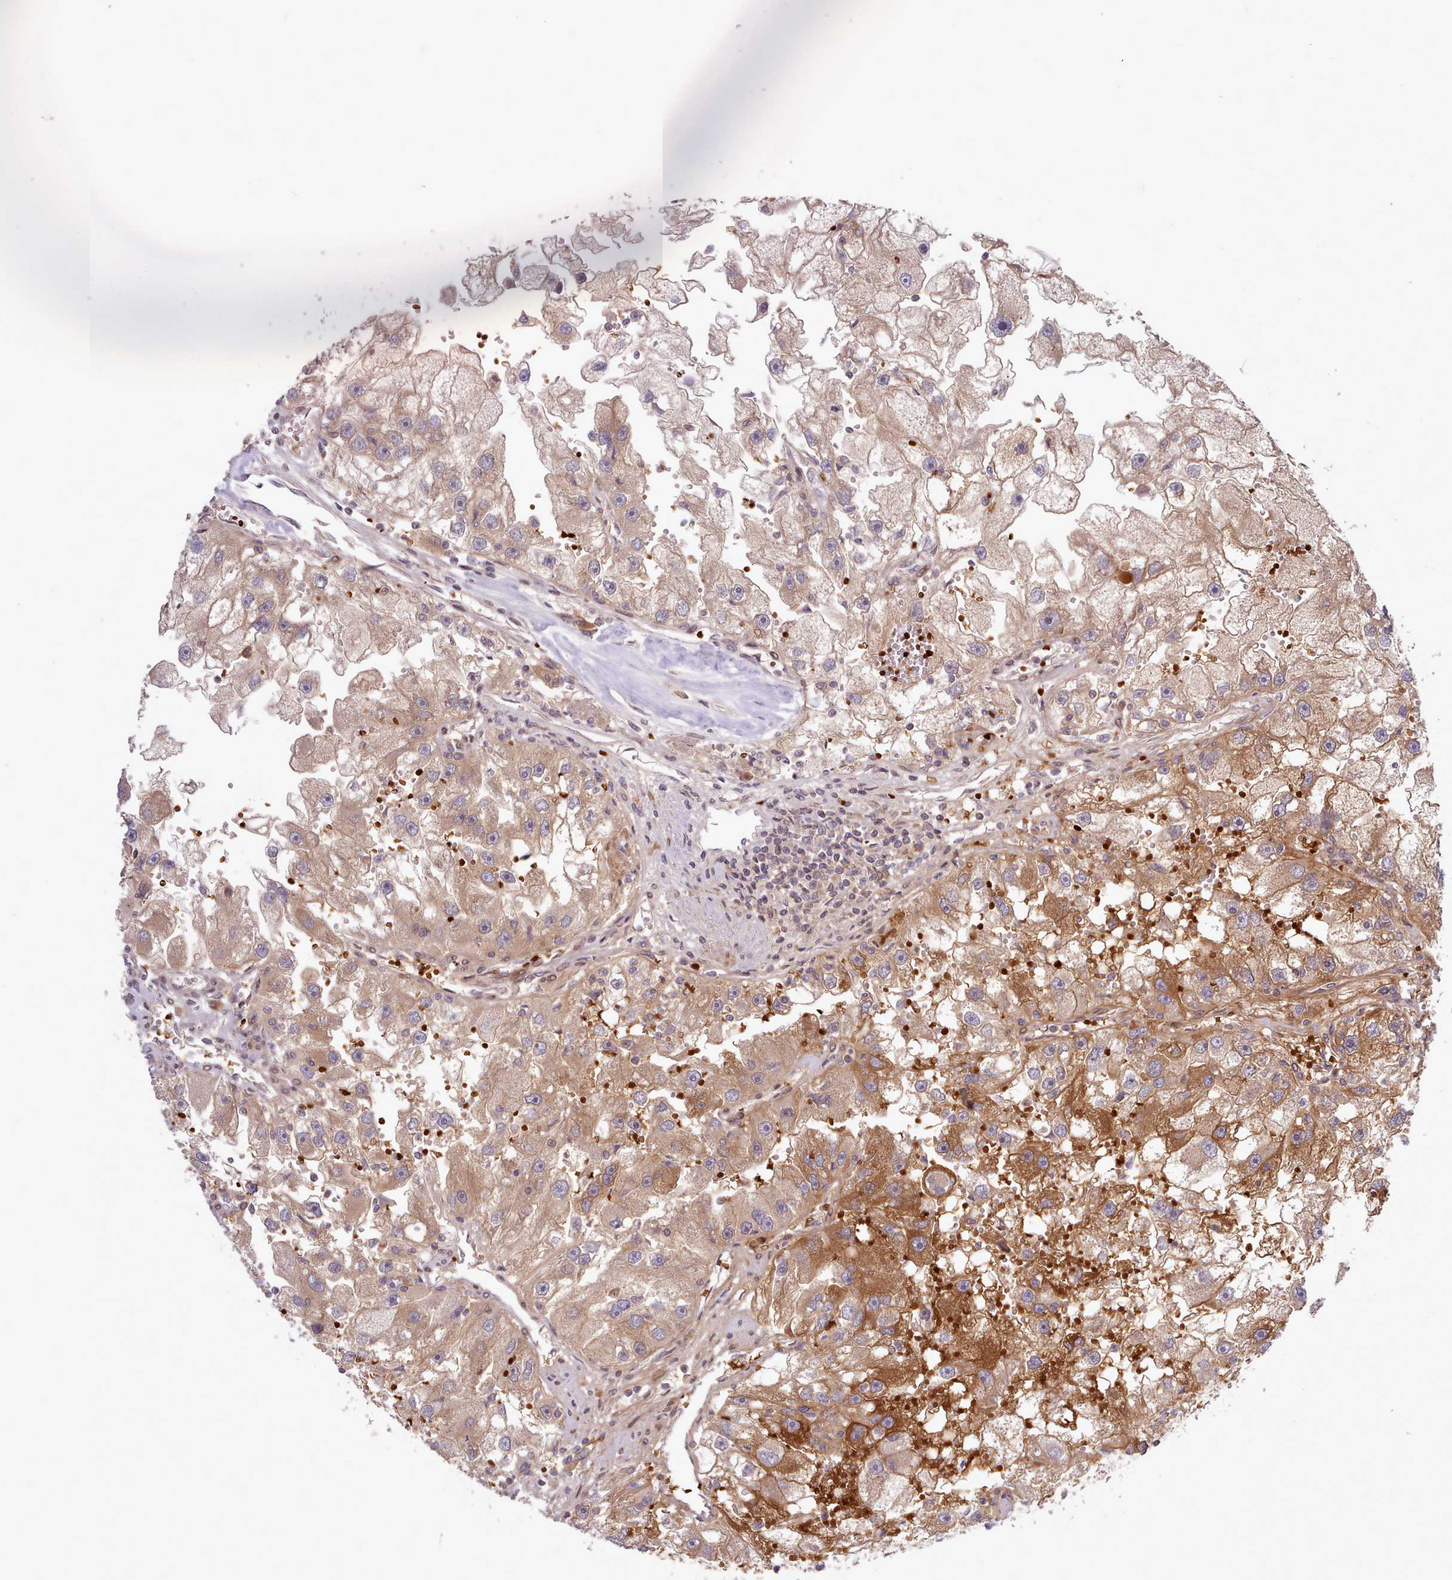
{"staining": {"intensity": "moderate", "quantity": ">75%", "location": "cytoplasmic/membranous"}, "tissue": "renal cancer", "cell_type": "Tumor cells", "image_type": "cancer", "snomed": [{"axis": "morphology", "description": "Adenocarcinoma, NOS"}, {"axis": "topography", "description": "Kidney"}], "caption": "Tumor cells reveal moderate cytoplasmic/membranous expression in approximately >75% of cells in renal cancer.", "gene": "UBE2G1", "patient": {"sex": "male", "age": 63}}